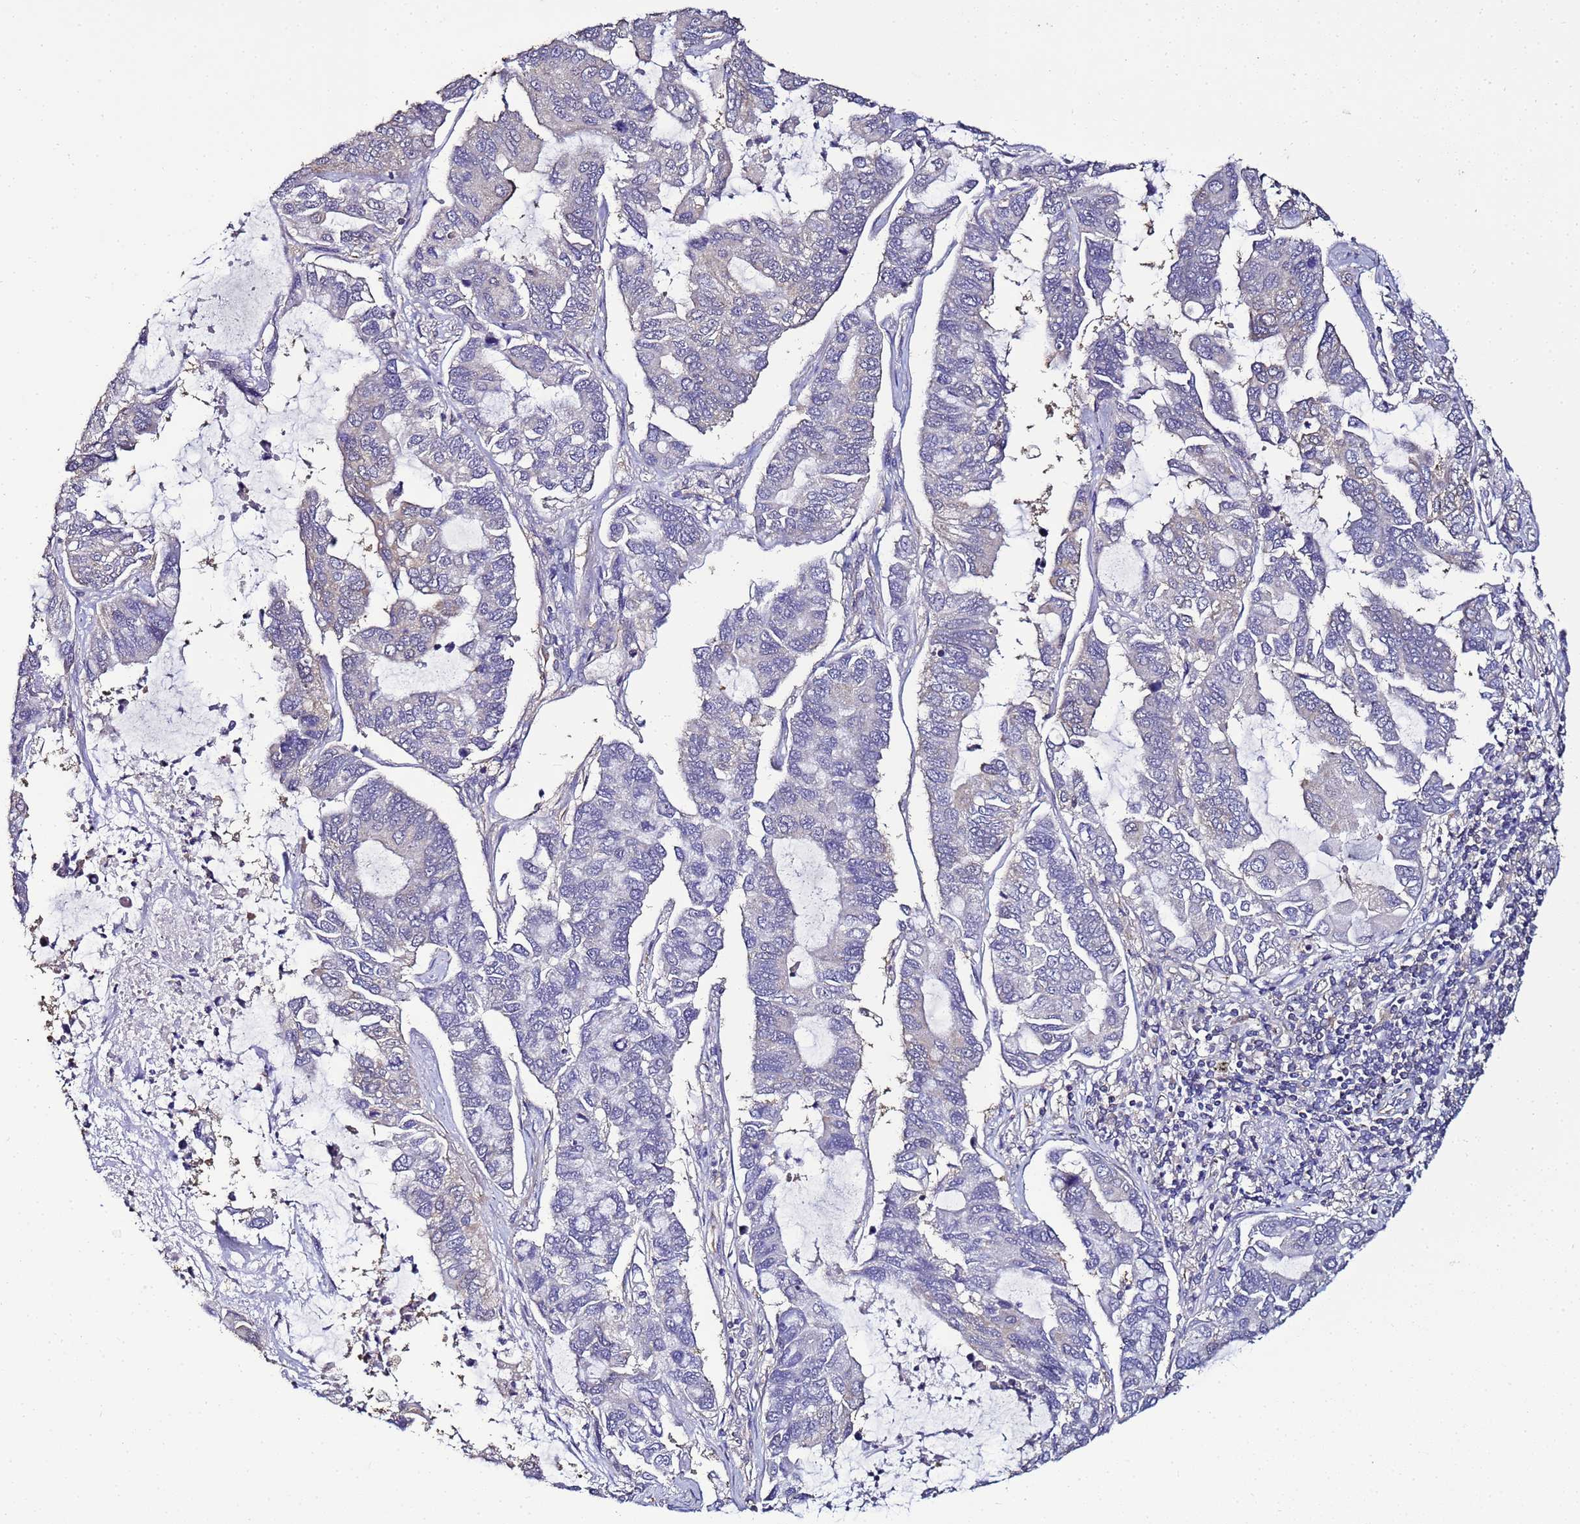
{"staining": {"intensity": "negative", "quantity": "none", "location": "none"}, "tissue": "lung cancer", "cell_type": "Tumor cells", "image_type": "cancer", "snomed": [{"axis": "morphology", "description": "Adenocarcinoma, NOS"}, {"axis": "topography", "description": "Lung"}], "caption": "Histopathology image shows no significant protein staining in tumor cells of lung cancer (adenocarcinoma).", "gene": "ENOPH1", "patient": {"sex": "male", "age": 64}}